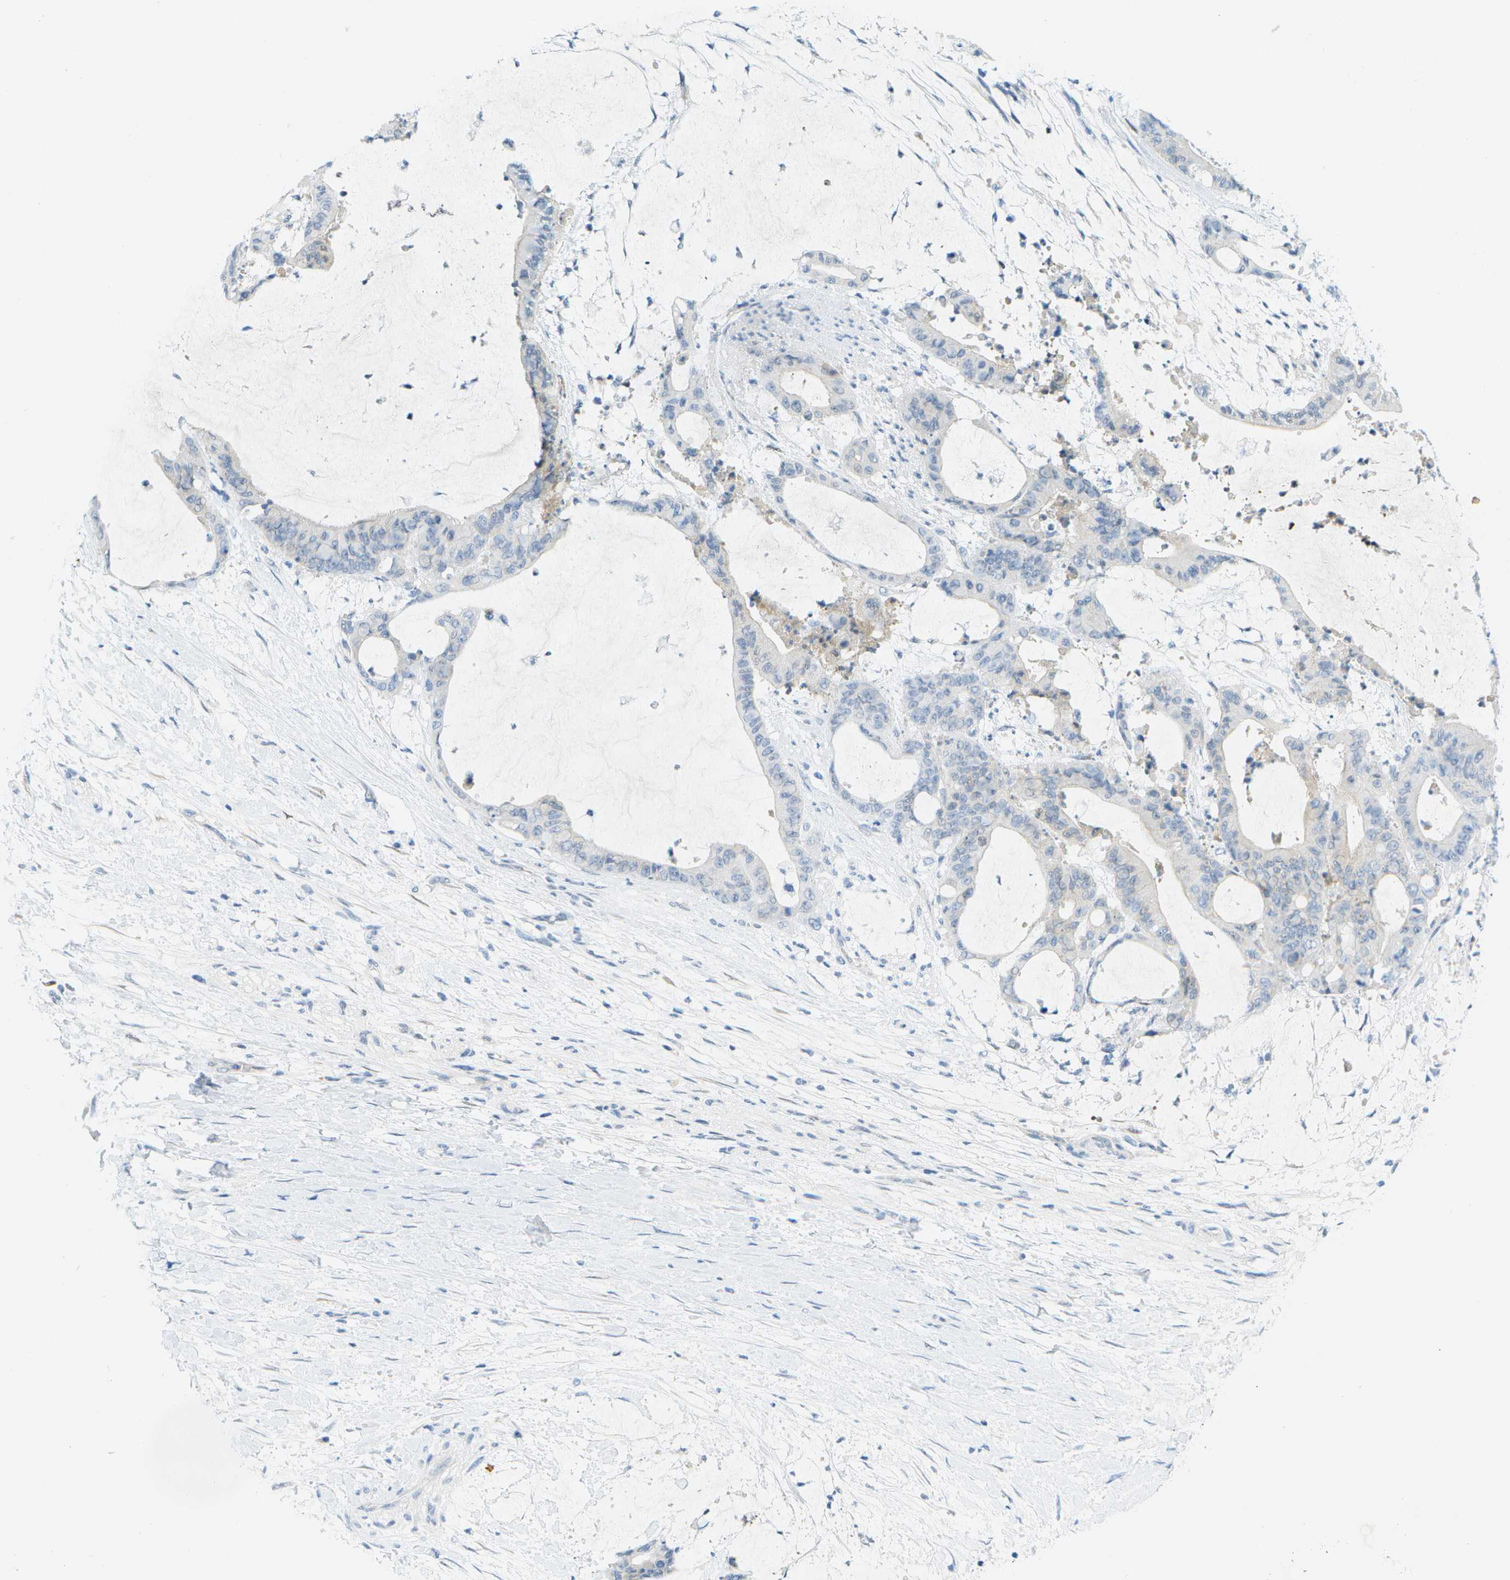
{"staining": {"intensity": "negative", "quantity": "none", "location": "none"}, "tissue": "liver cancer", "cell_type": "Tumor cells", "image_type": "cancer", "snomed": [{"axis": "morphology", "description": "Cholangiocarcinoma"}, {"axis": "topography", "description": "Liver"}], "caption": "Immunohistochemical staining of liver cancer displays no significant positivity in tumor cells.", "gene": "CUL9", "patient": {"sex": "female", "age": 73}}